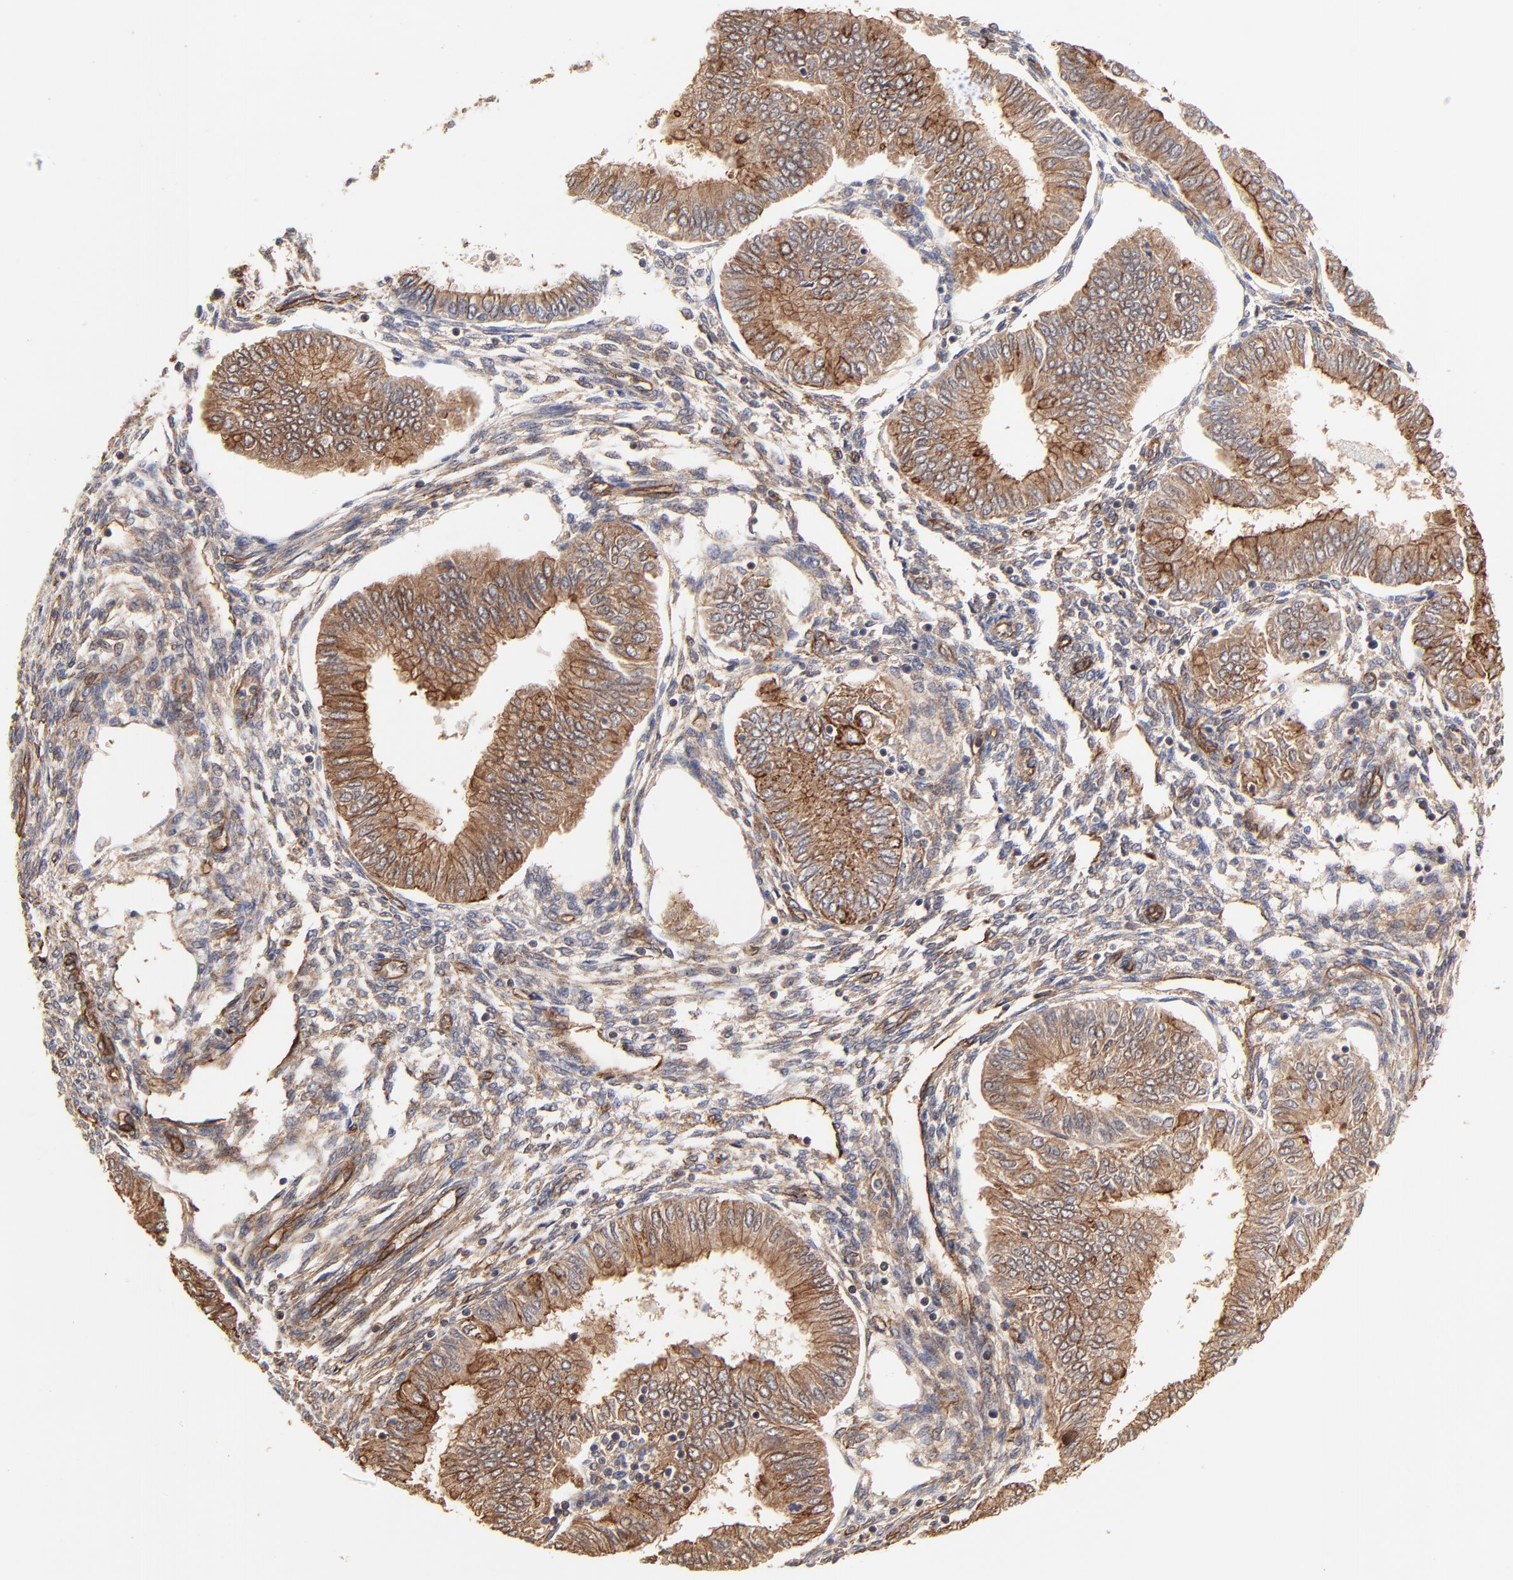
{"staining": {"intensity": "moderate", "quantity": ">75%", "location": "cytoplasmic/membranous"}, "tissue": "endometrial cancer", "cell_type": "Tumor cells", "image_type": "cancer", "snomed": [{"axis": "morphology", "description": "Adenocarcinoma, NOS"}, {"axis": "topography", "description": "Endometrium"}], "caption": "DAB immunohistochemical staining of endometrial adenocarcinoma displays moderate cytoplasmic/membranous protein positivity in approximately >75% of tumor cells.", "gene": "ARMT1", "patient": {"sex": "female", "age": 51}}